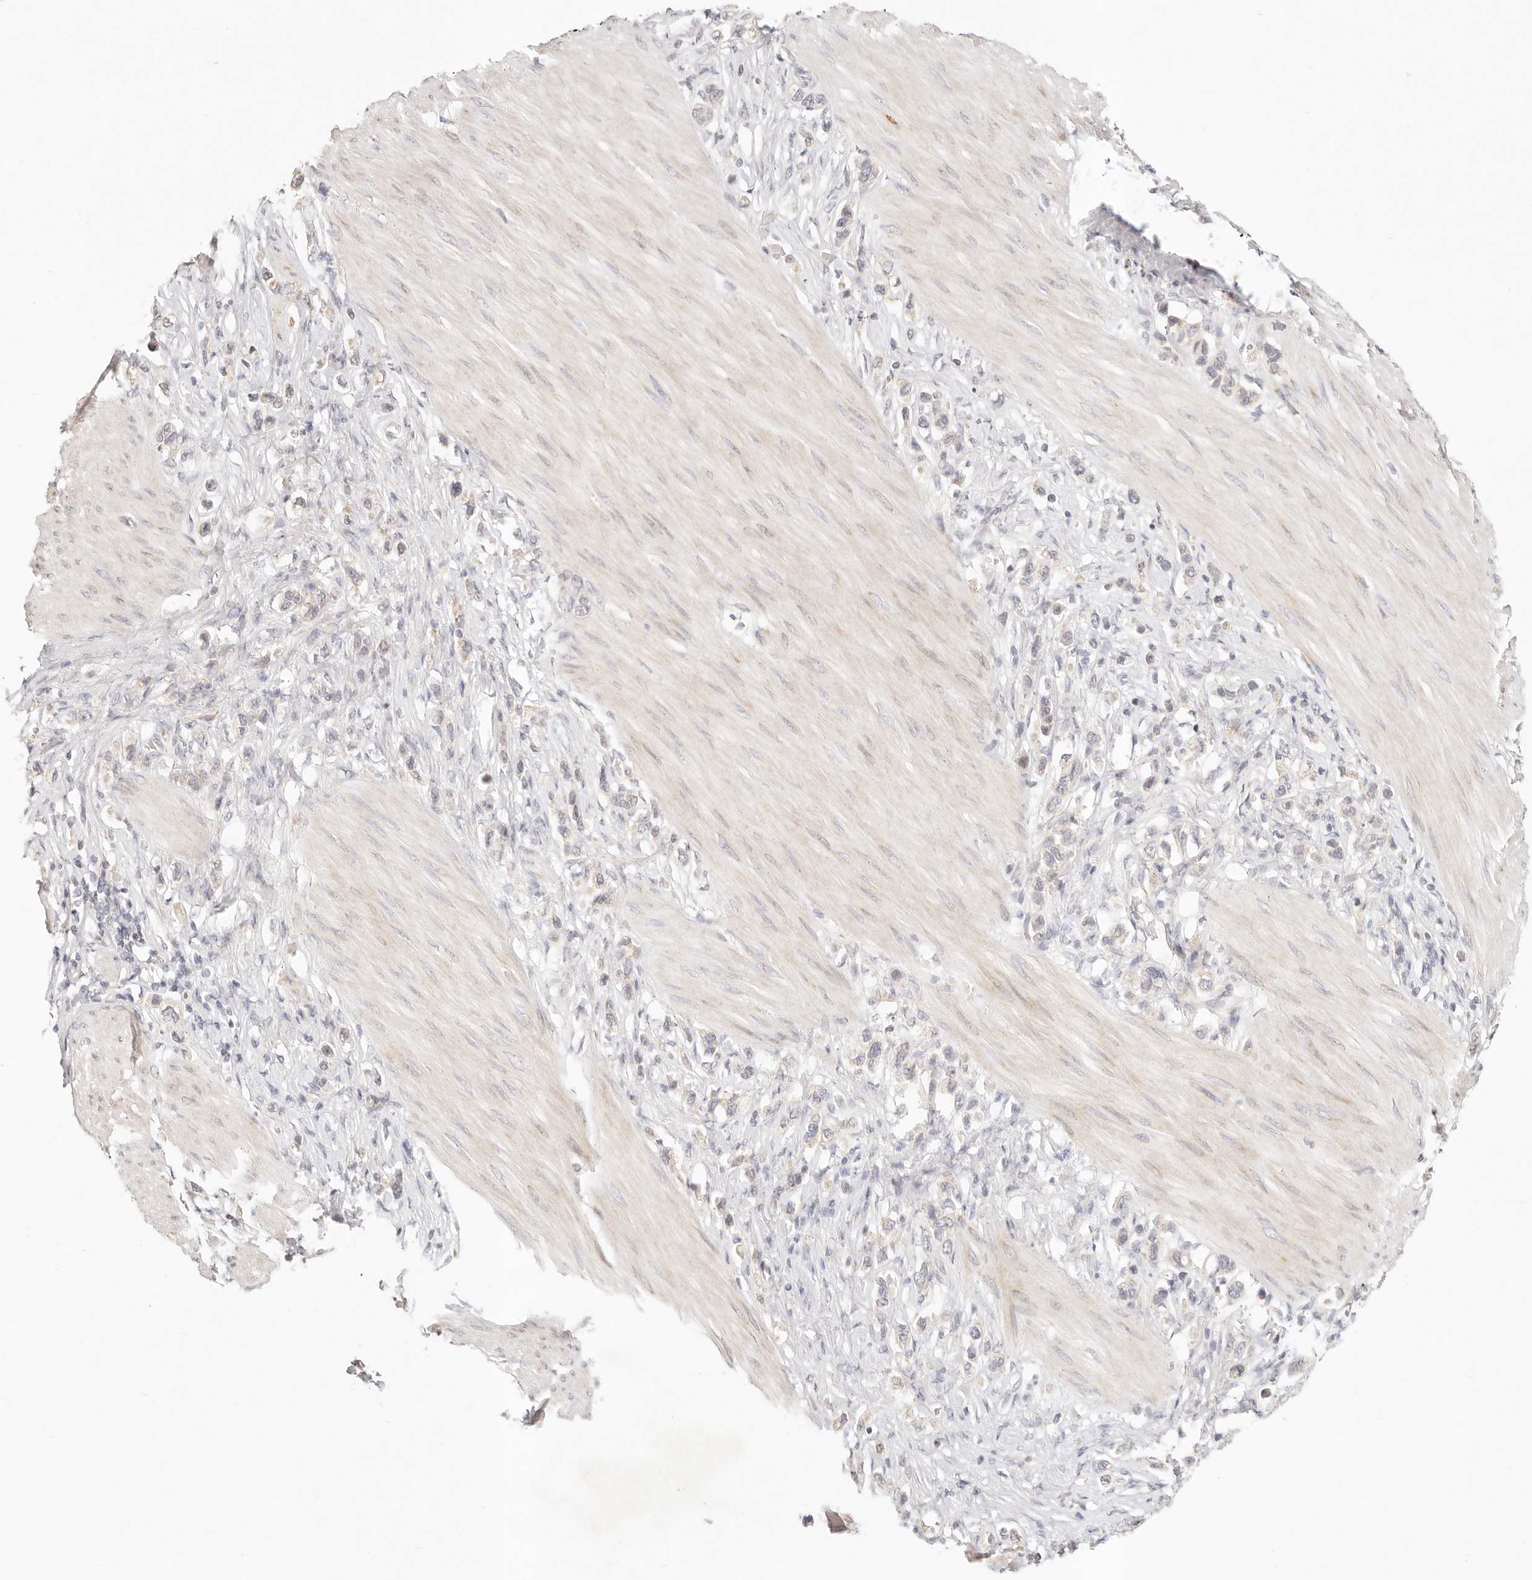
{"staining": {"intensity": "negative", "quantity": "none", "location": "none"}, "tissue": "stomach cancer", "cell_type": "Tumor cells", "image_type": "cancer", "snomed": [{"axis": "morphology", "description": "Adenocarcinoma, NOS"}, {"axis": "topography", "description": "Stomach"}], "caption": "Tumor cells show no significant expression in stomach cancer.", "gene": "GPR156", "patient": {"sex": "female", "age": 65}}